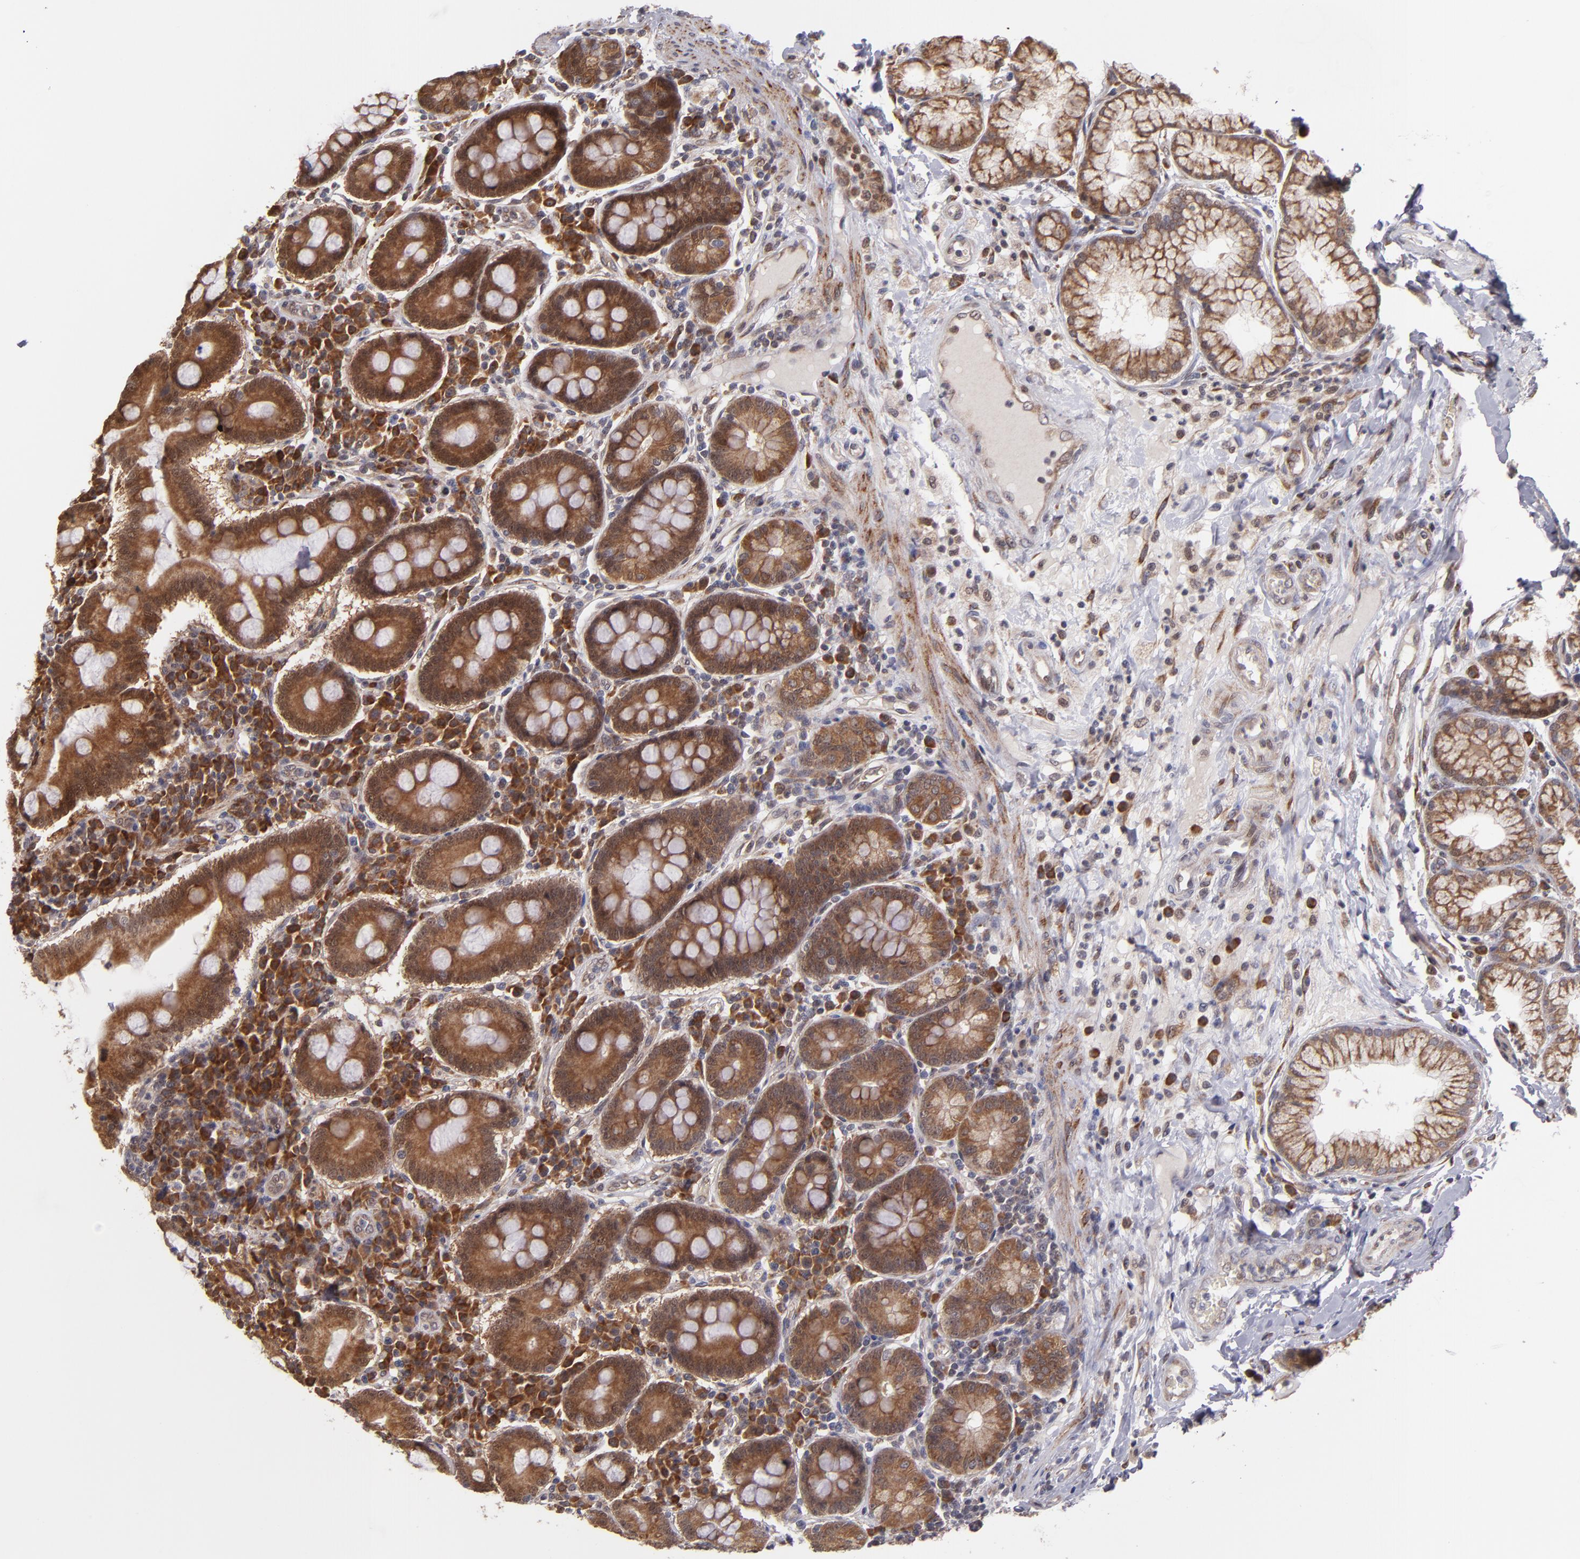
{"staining": {"intensity": "strong", "quantity": ">75%", "location": "cytoplasmic/membranous"}, "tissue": "duodenum", "cell_type": "Glandular cells", "image_type": "normal", "snomed": [{"axis": "morphology", "description": "Normal tissue, NOS"}, {"axis": "topography", "description": "Duodenum"}], "caption": "Strong cytoplasmic/membranous positivity is present in about >75% of glandular cells in normal duodenum. The protein is stained brown, and the nuclei are stained in blue (DAB IHC with brightfield microscopy, high magnification).", "gene": "CASP1", "patient": {"sex": "male", "age": 50}}